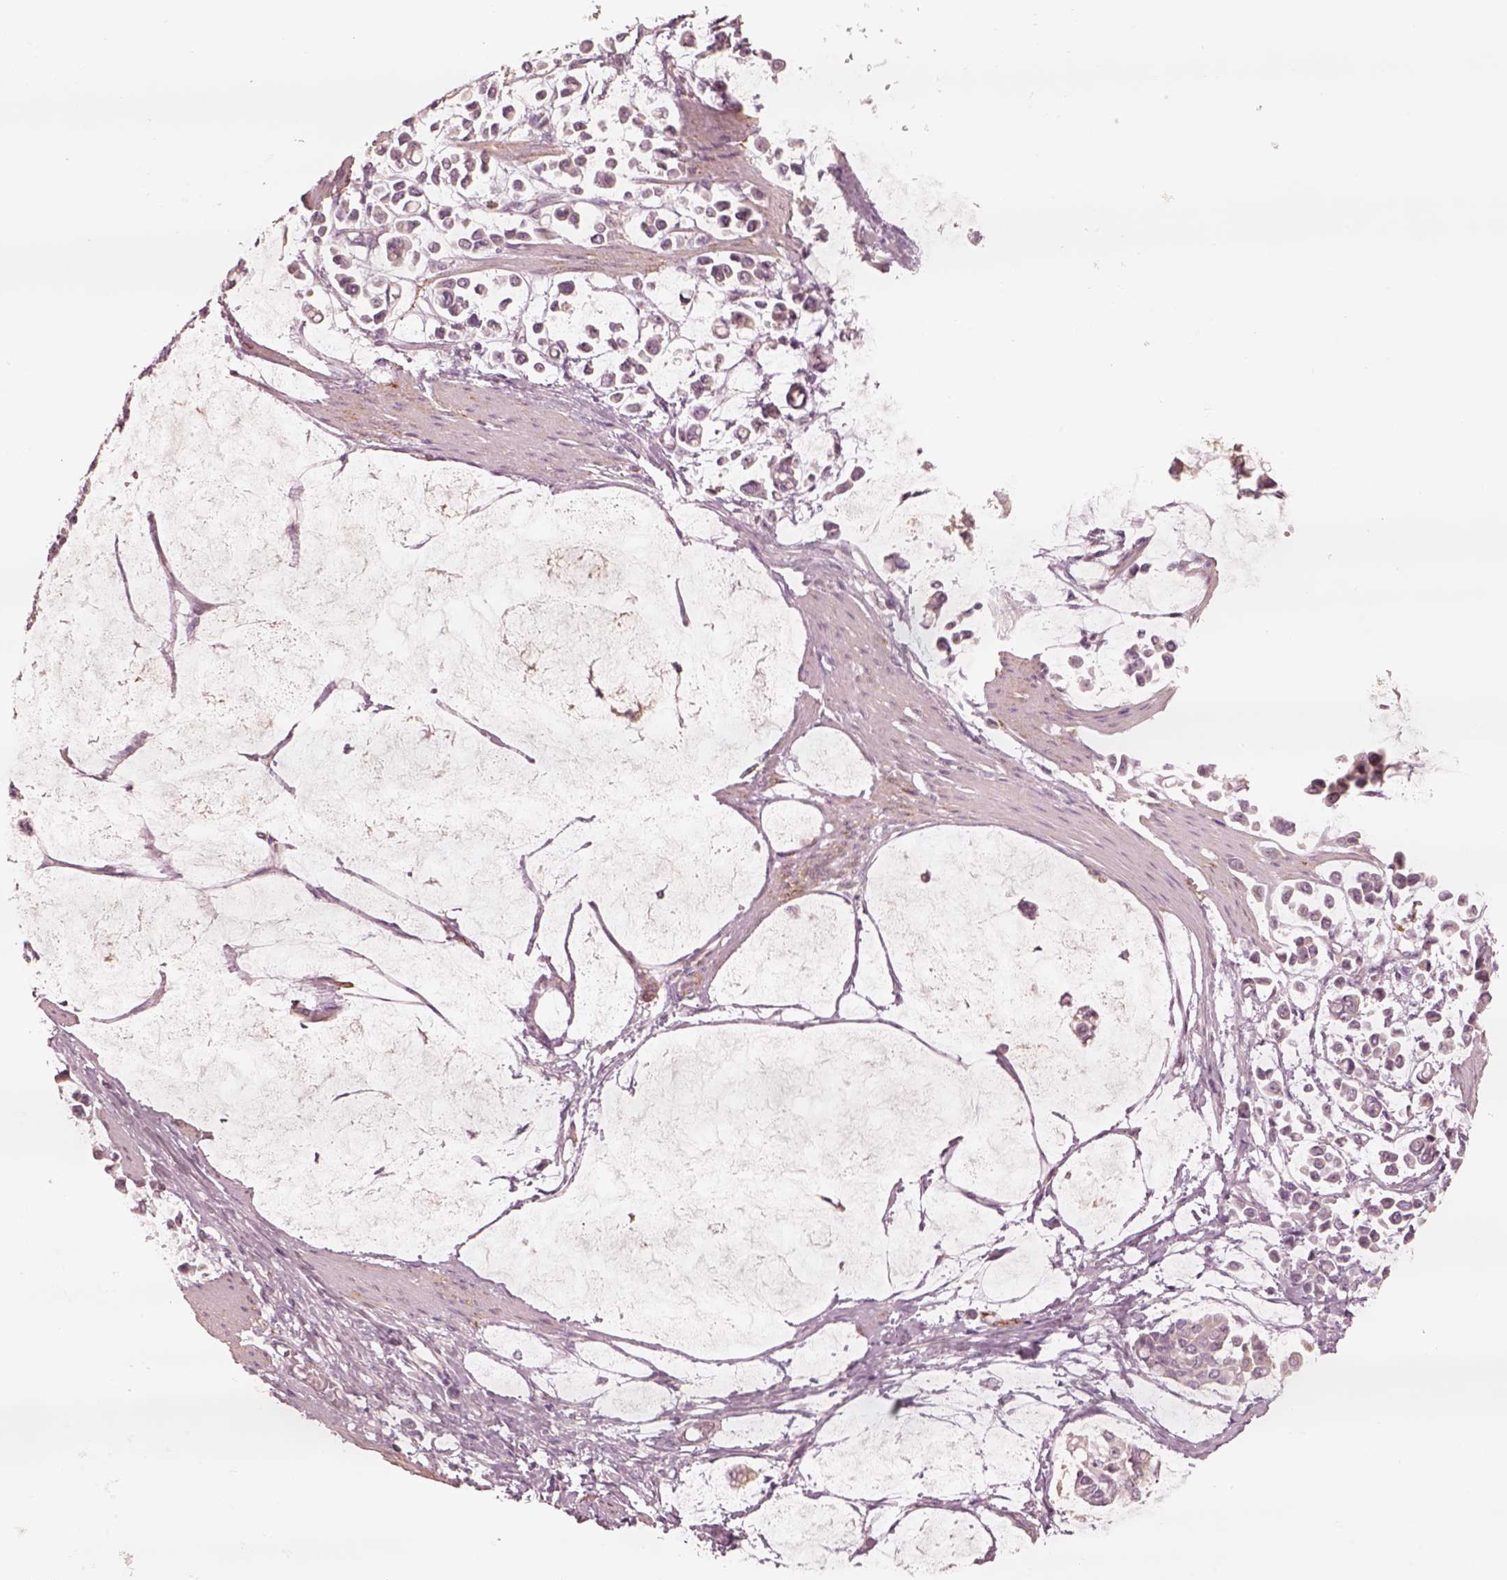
{"staining": {"intensity": "negative", "quantity": "none", "location": "none"}, "tissue": "stomach cancer", "cell_type": "Tumor cells", "image_type": "cancer", "snomed": [{"axis": "morphology", "description": "Adenocarcinoma, NOS"}, {"axis": "topography", "description": "Stomach"}], "caption": "IHC of human stomach cancer exhibits no positivity in tumor cells. The staining was performed using DAB (3,3'-diaminobenzidine) to visualize the protein expression in brown, while the nuclei were stained in blue with hematoxylin (Magnification: 20x).", "gene": "DNAAF9", "patient": {"sex": "male", "age": 82}}